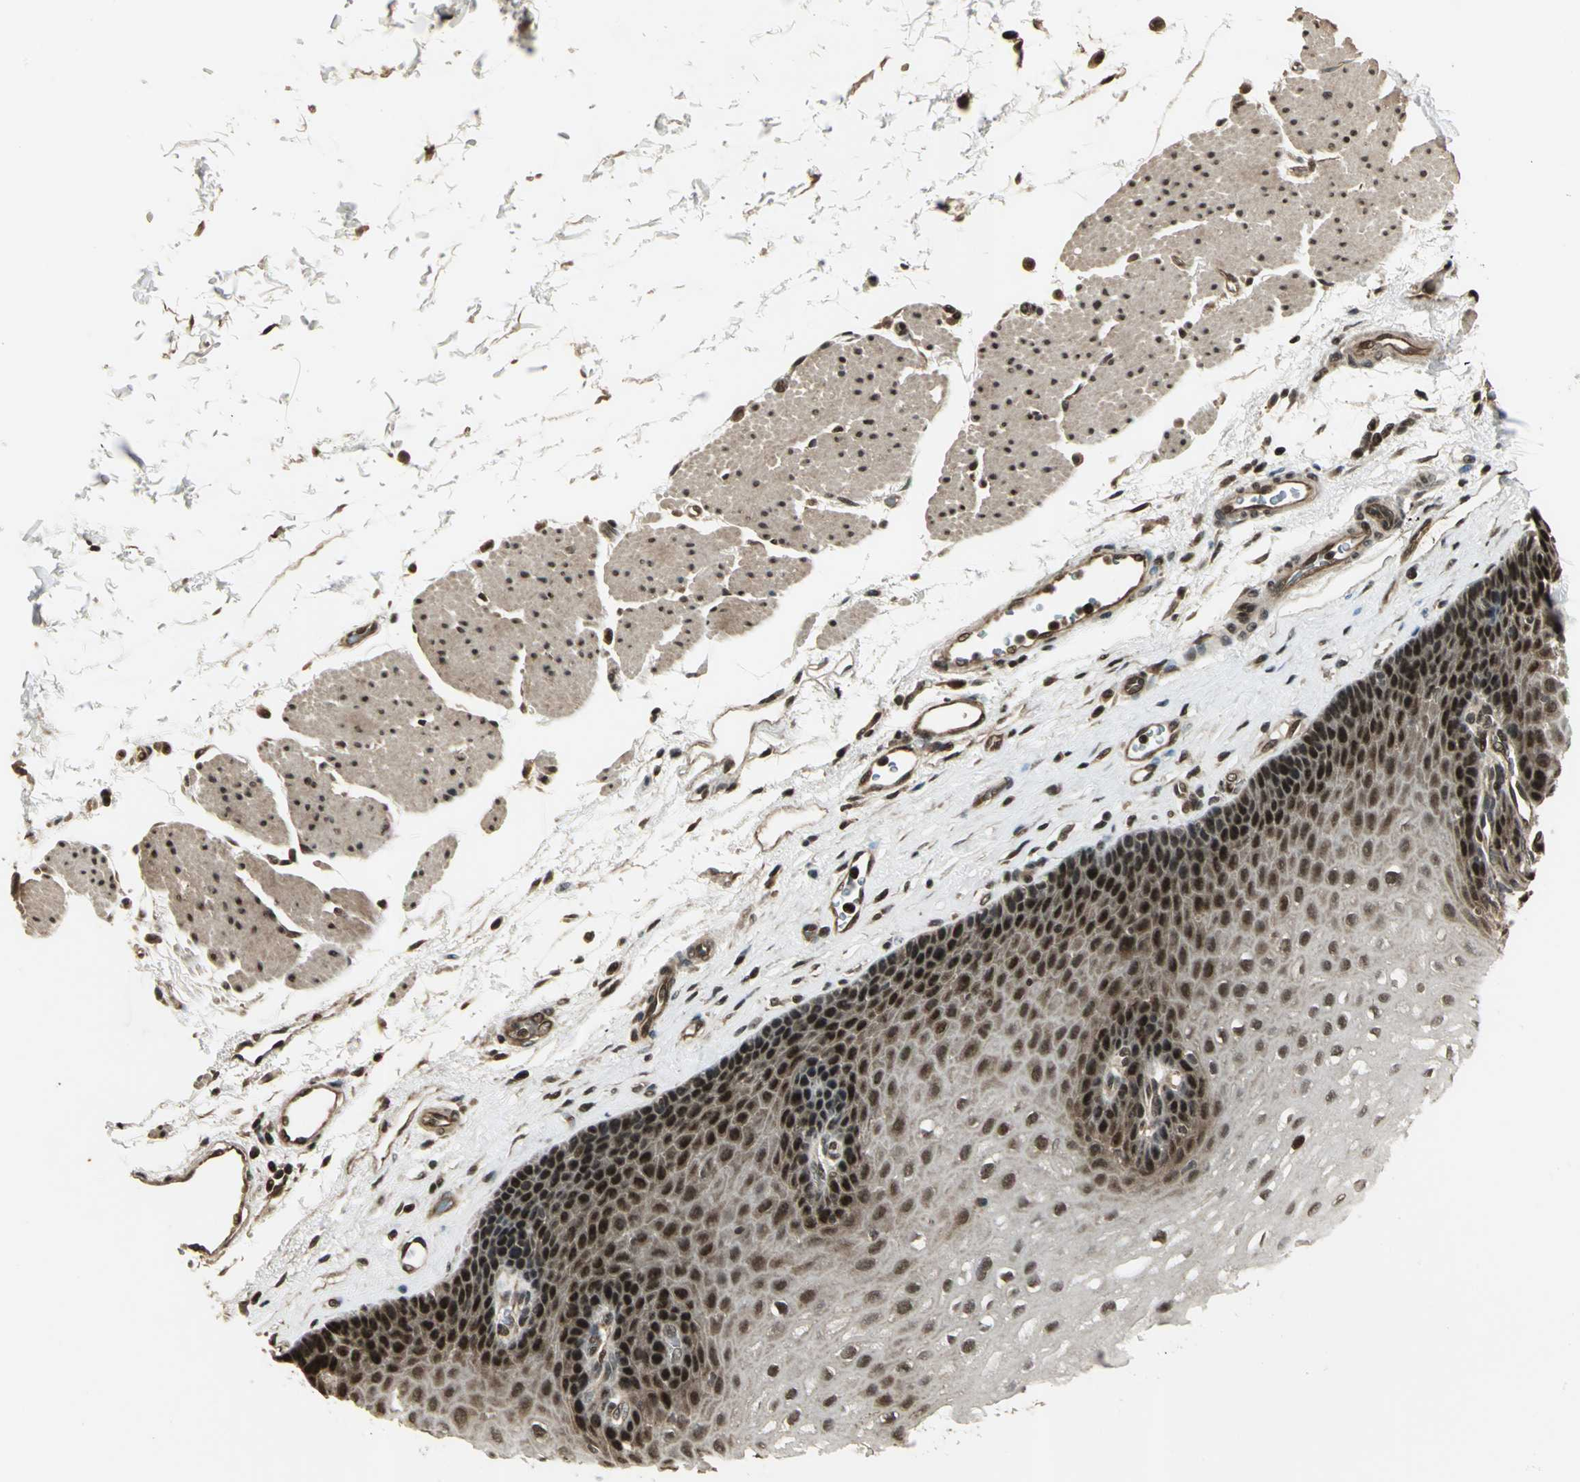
{"staining": {"intensity": "strong", "quantity": ">75%", "location": "cytoplasmic/membranous,nuclear"}, "tissue": "esophagus", "cell_type": "Squamous epithelial cells", "image_type": "normal", "snomed": [{"axis": "morphology", "description": "Normal tissue, NOS"}, {"axis": "topography", "description": "Esophagus"}], "caption": "Esophagus stained for a protein (brown) shows strong cytoplasmic/membranous,nuclear positive staining in about >75% of squamous epithelial cells.", "gene": "PSMC3", "patient": {"sex": "female", "age": 72}}